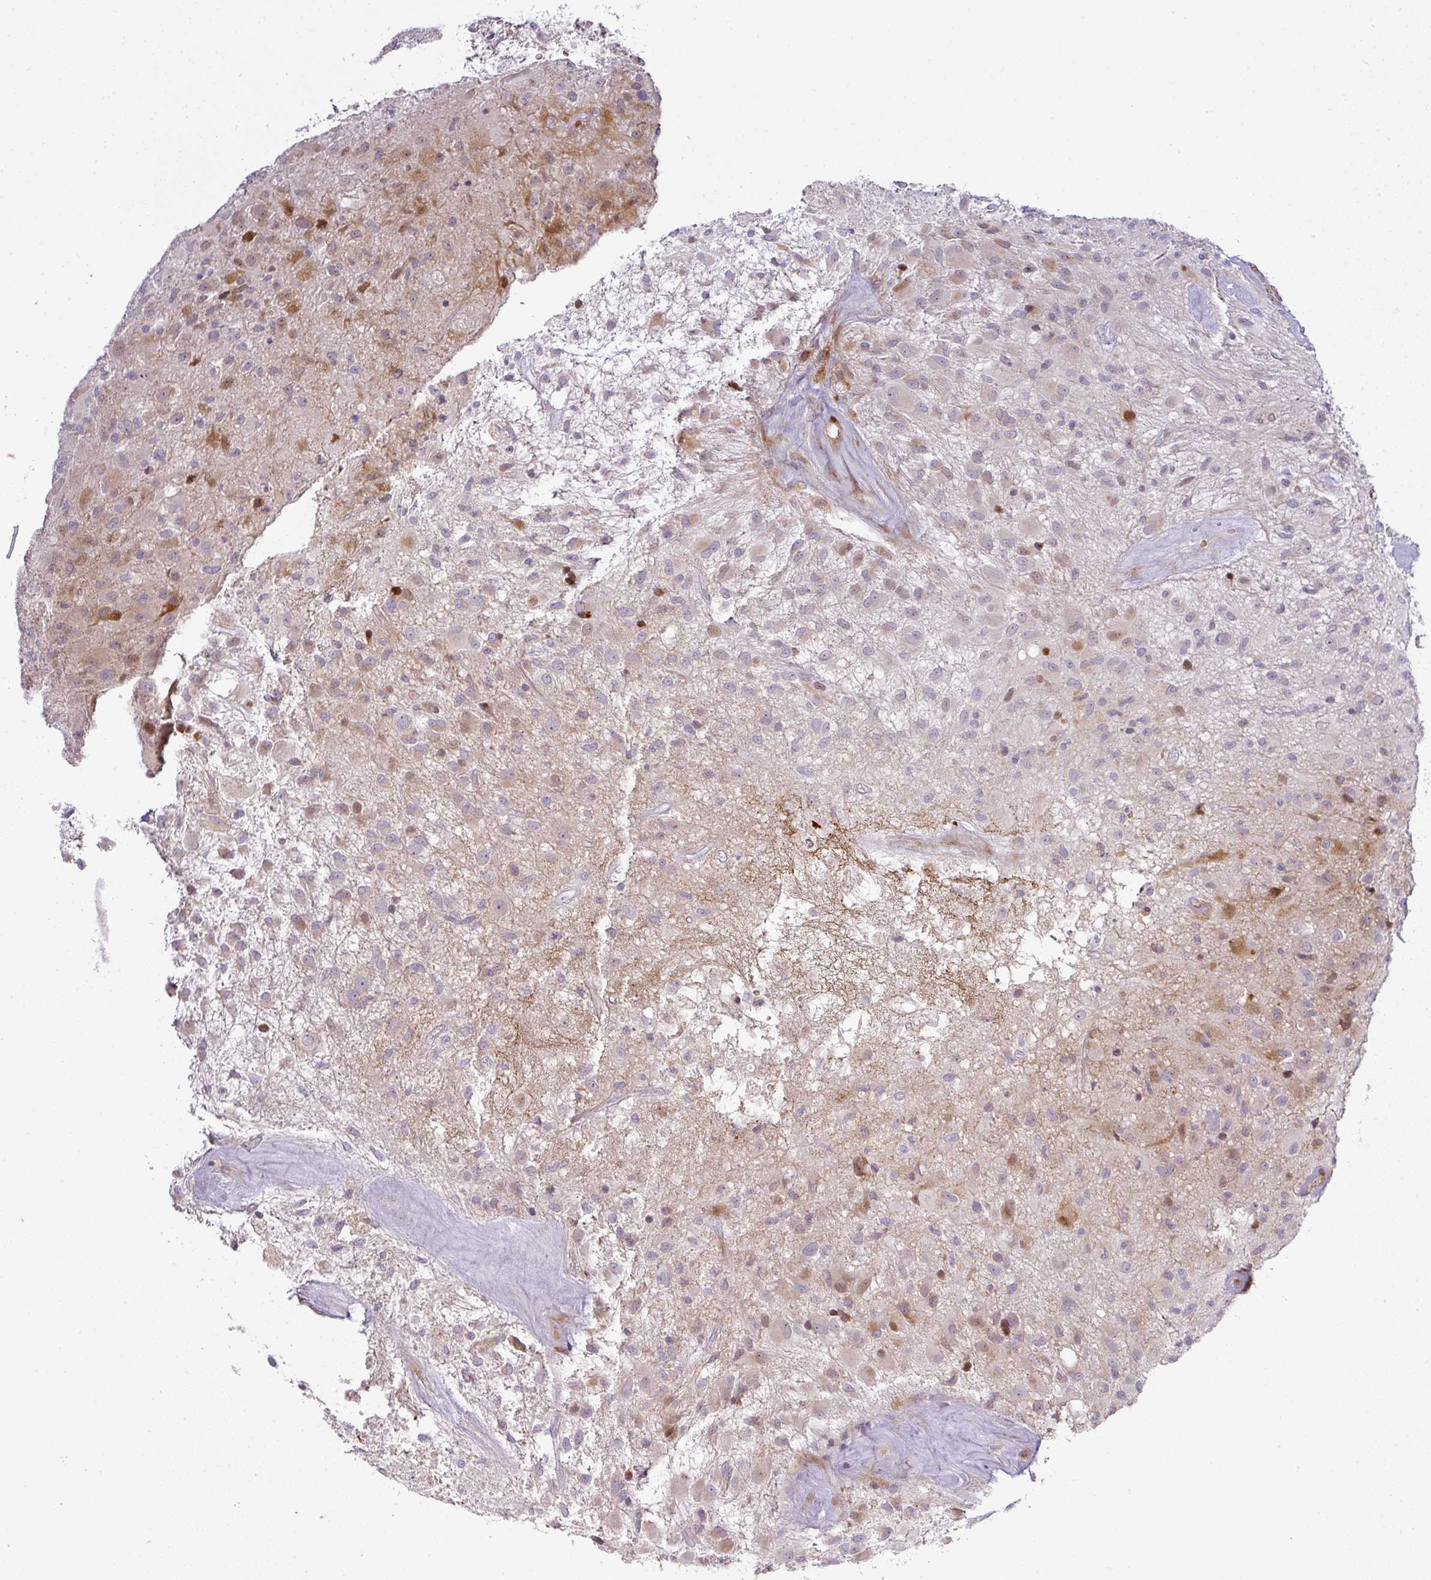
{"staining": {"intensity": "moderate", "quantity": "<25%", "location": "nuclear"}, "tissue": "glioma", "cell_type": "Tumor cells", "image_type": "cancer", "snomed": [{"axis": "morphology", "description": "Glioma, malignant, High grade"}, {"axis": "topography", "description": "Brain"}], "caption": "Malignant glioma (high-grade) stained with immunohistochemistry (IHC) demonstrates moderate nuclear positivity in about <25% of tumor cells.", "gene": "ATP6V1F", "patient": {"sex": "female", "age": 67}}